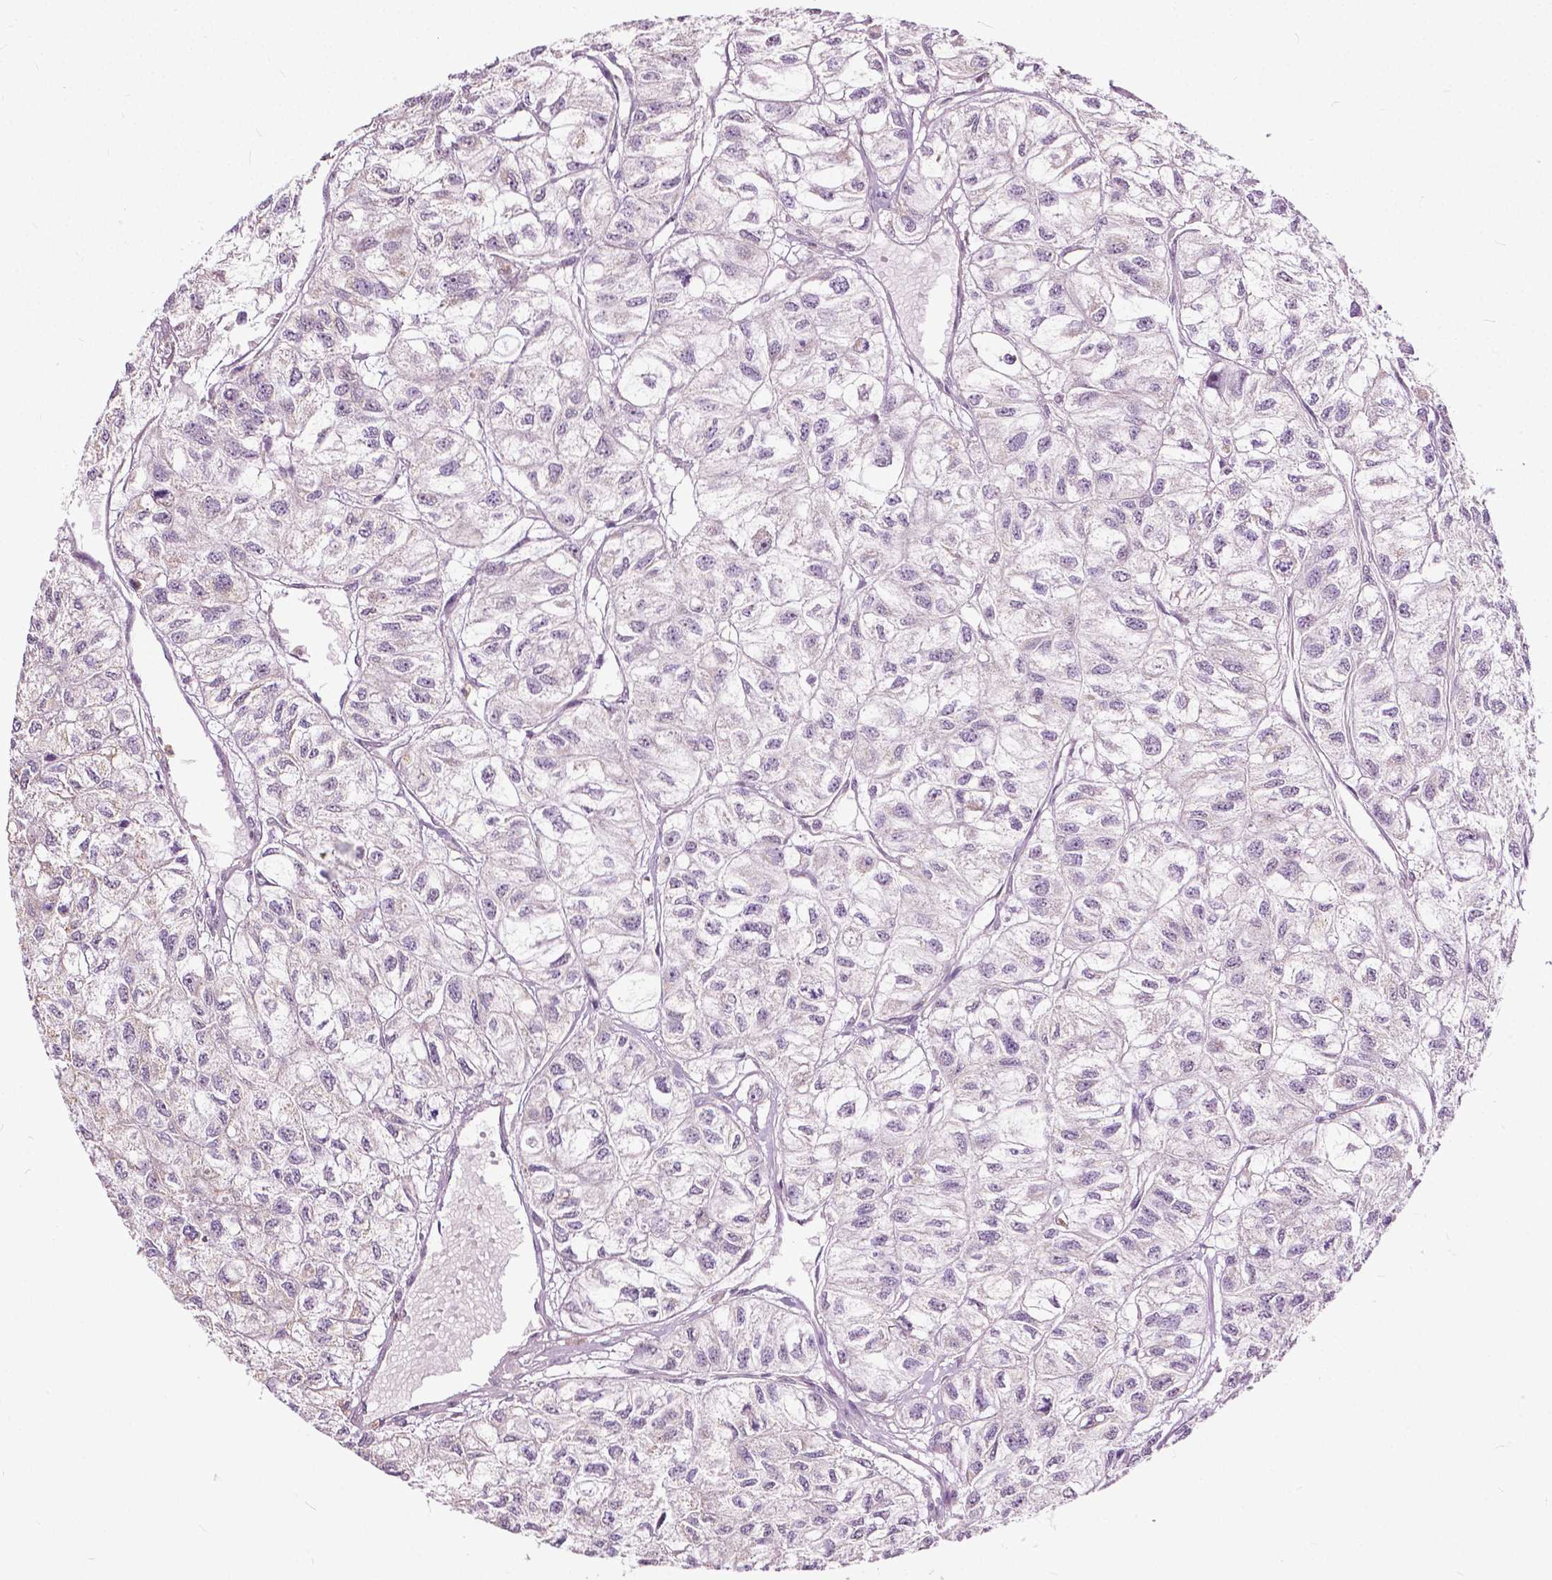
{"staining": {"intensity": "negative", "quantity": "none", "location": "none"}, "tissue": "renal cancer", "cell_type": "Tumor cells", "image_type": "cancer", "snomed": [{"axis": "morphology", "description": "Adenocarcinoma, NOS"}, {"axis": "topography", "description": "Kidney"}], "caption": "Human adenocarcinoma (renal) stained for a protein using IHC displays no staining in tumor cells.", "gene": "TTC9B", "patient": {"sex": "male", "age": 56}}